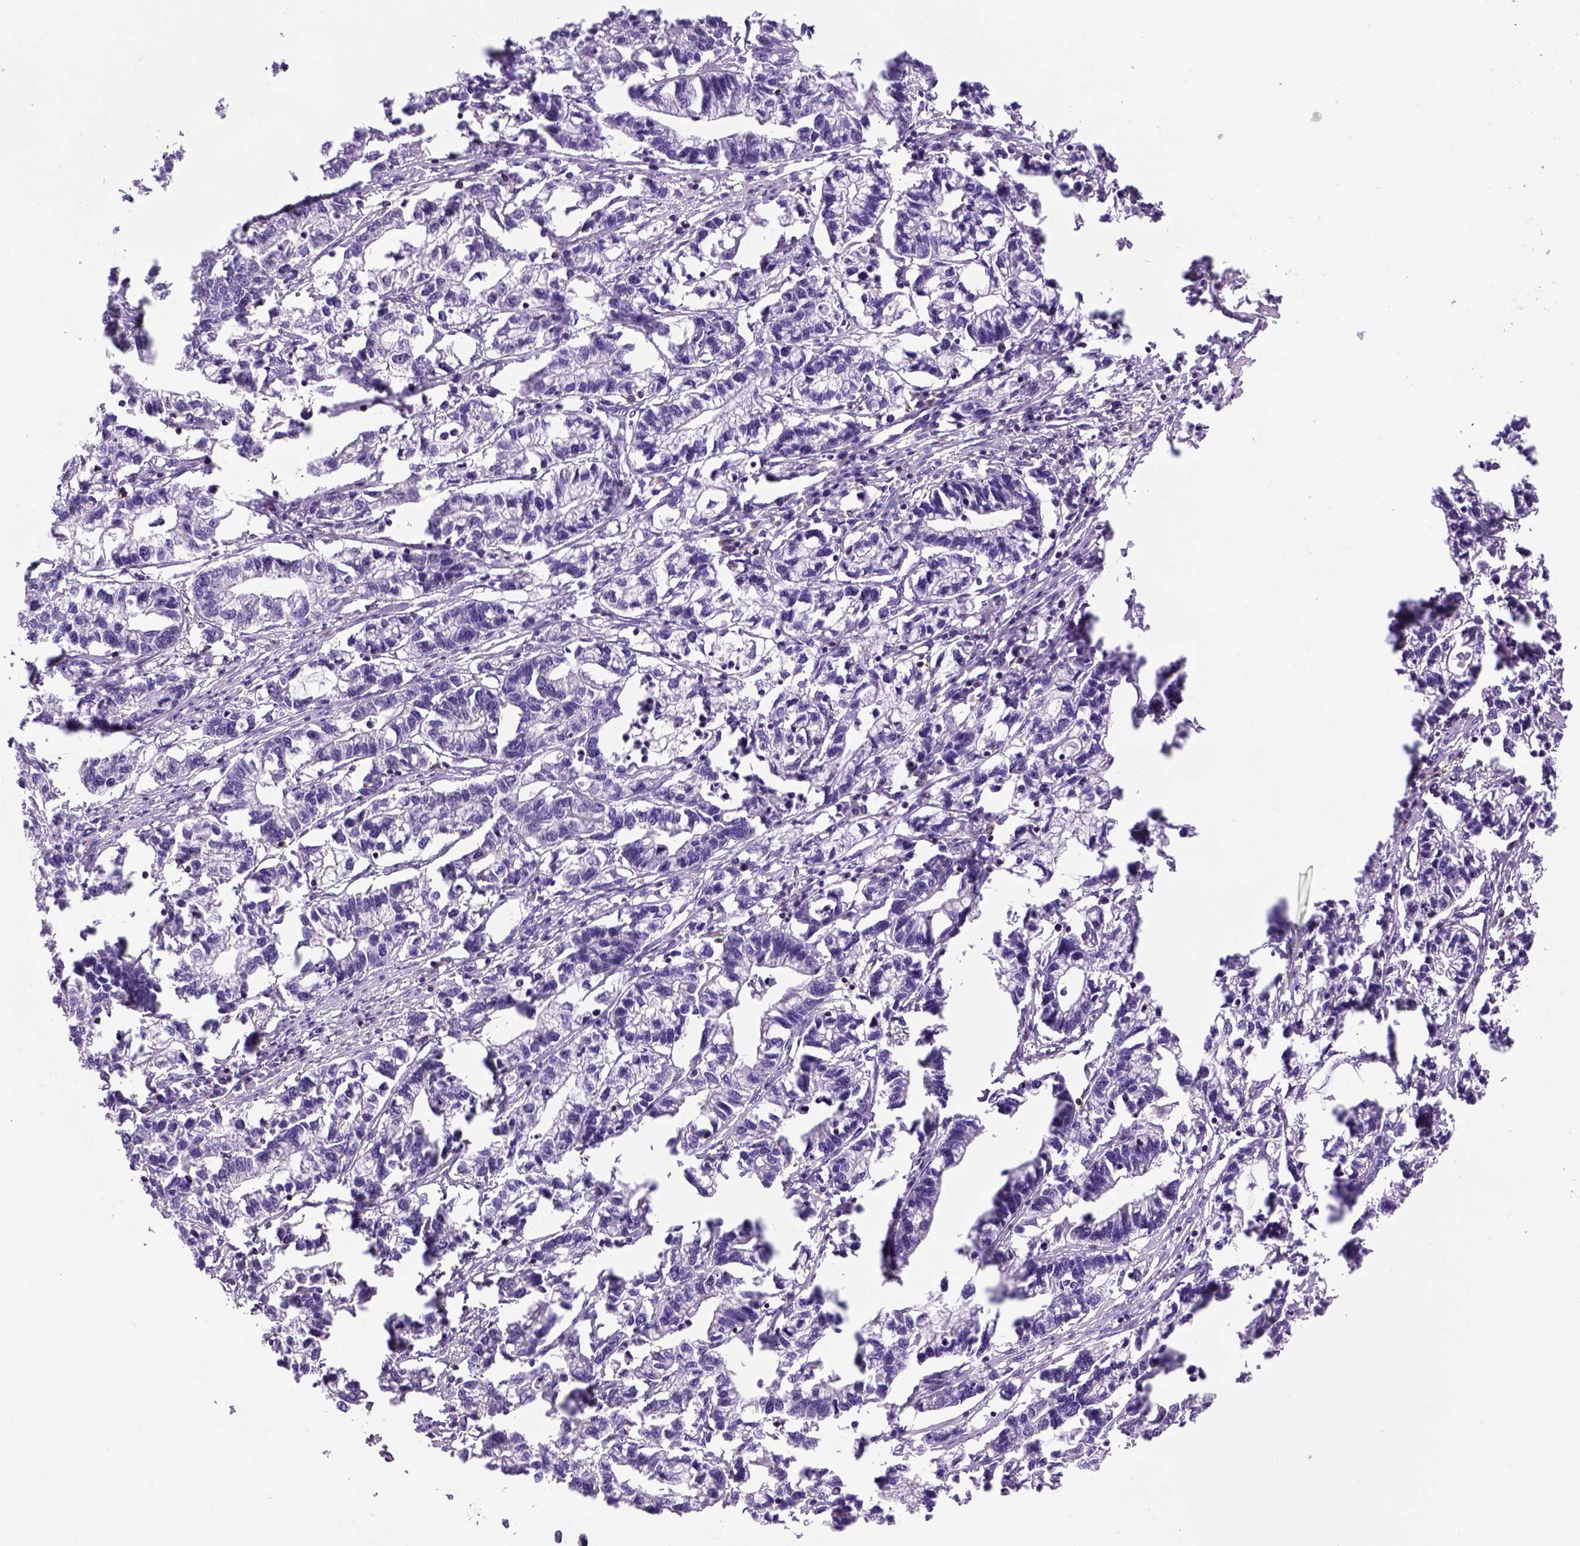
{"staining": {"intensity": "negative", "quantity": "none", "location": "none"}, "tissue": "stomach cancer", "cell_type": "Tumor cells", "image_type": "cancer", "snomed": [{"axis": "morphology", "description": "Adenocarcinoma, NOS"}, {"axis": "topography", "description": "Stomach"}], "caption": "DAB (3,3'-diaminobenzidine) immunohistochemical staining of stomach adenocarcinoma displays no significant staining in tumor cells. Brightfield microscopy of IHC stained with DAB (brown) and hematoxylin (blue), captured at high magnification.", "gene": "CD3E", "patient": {"sex": "male", "age": 83}}